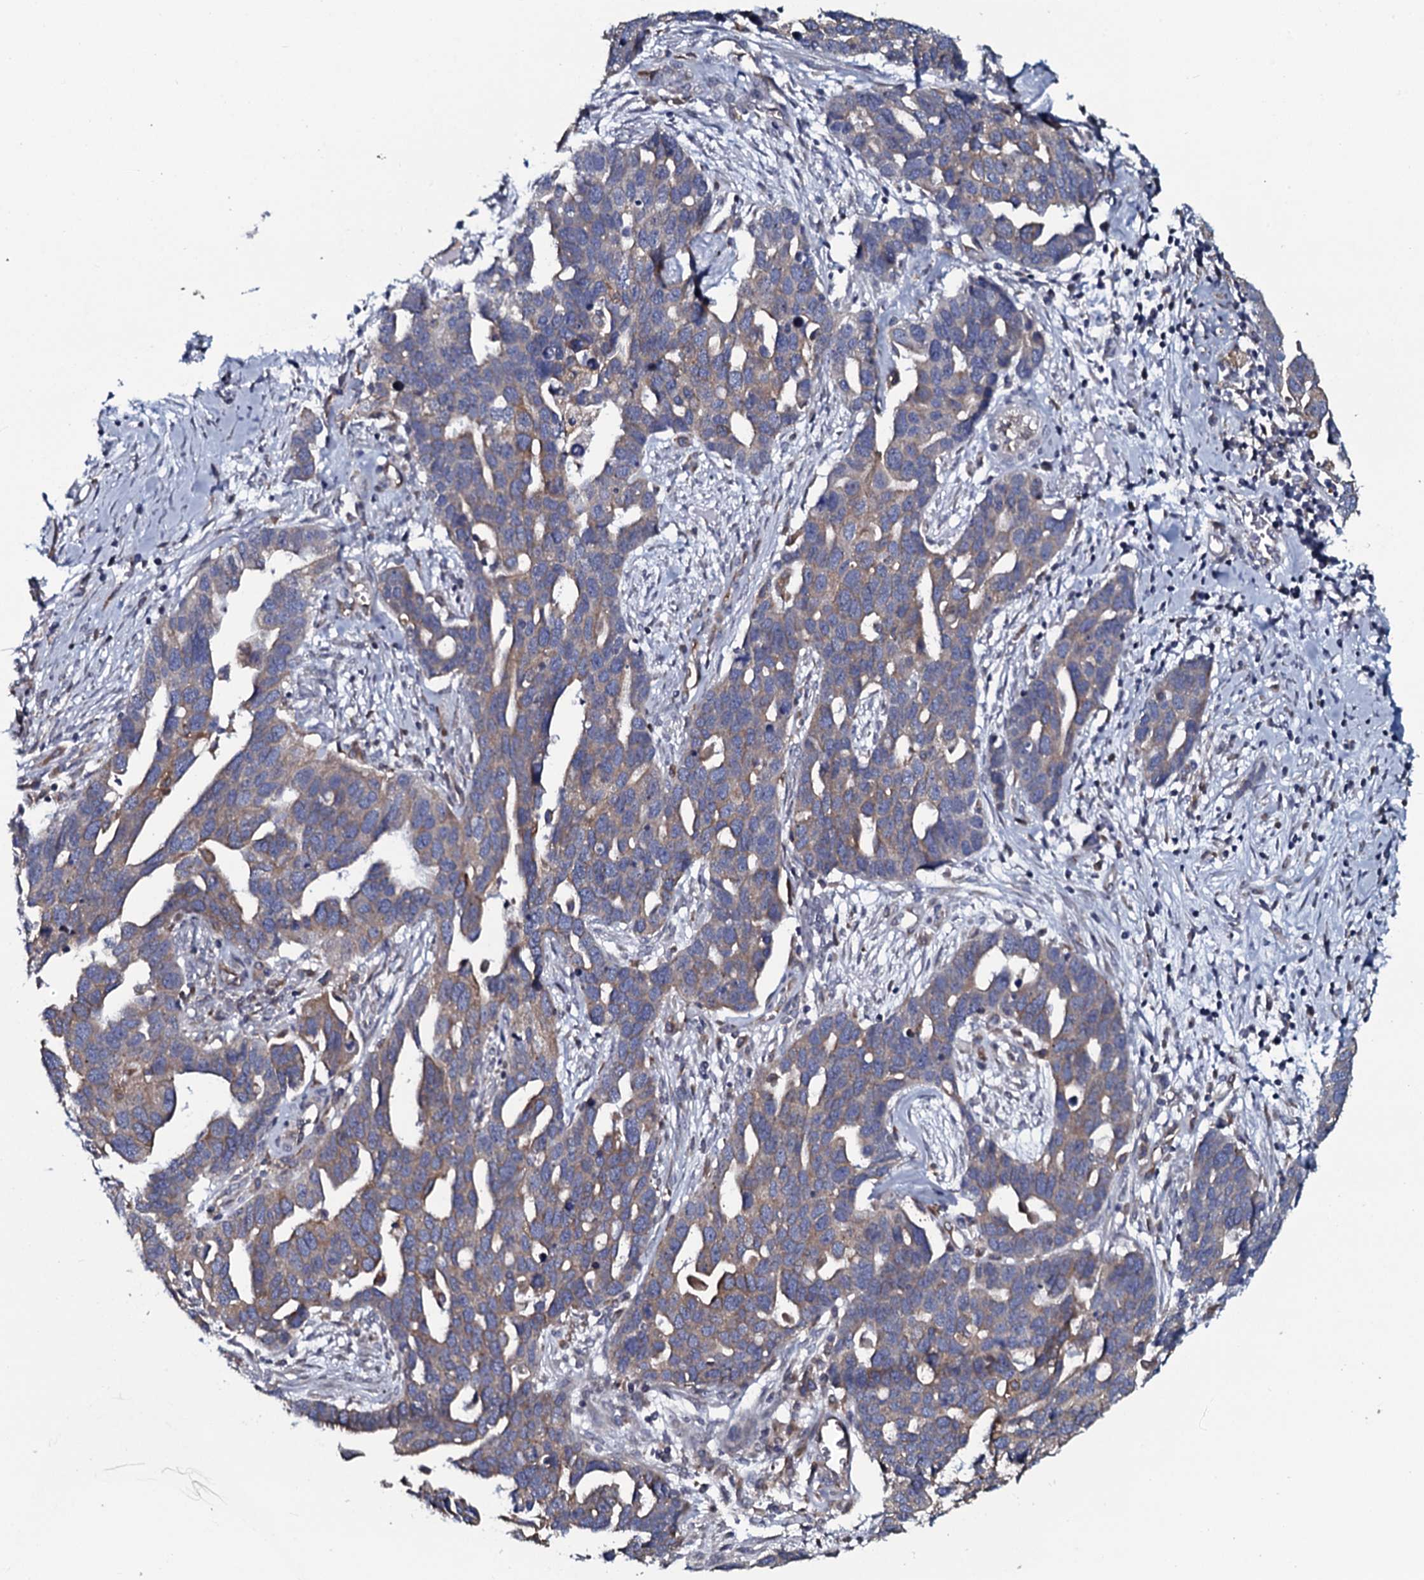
{"staining": {"intensity": "weak", "quantity": "25%-75%", "location": "cytoplasmic/membranous"}, "tissue": "ovarian cancer", "cell_type": "Tumor cells", "image_type": "cancer", "snomed": [{"axis": "morphology", "description": "Cystadenocarcinoma, serous, NOS"}, {"axis": "topography", "description": "Ovary"}], "caption": "Tumor cells display low levels of weak cytoplasmic/membranous staining in approximately 25%-75% of cells in ovarian serous cystadenocarcinoma.", "gene": "TMEM151A", "patient": {"sex": "female", "age": 54}}